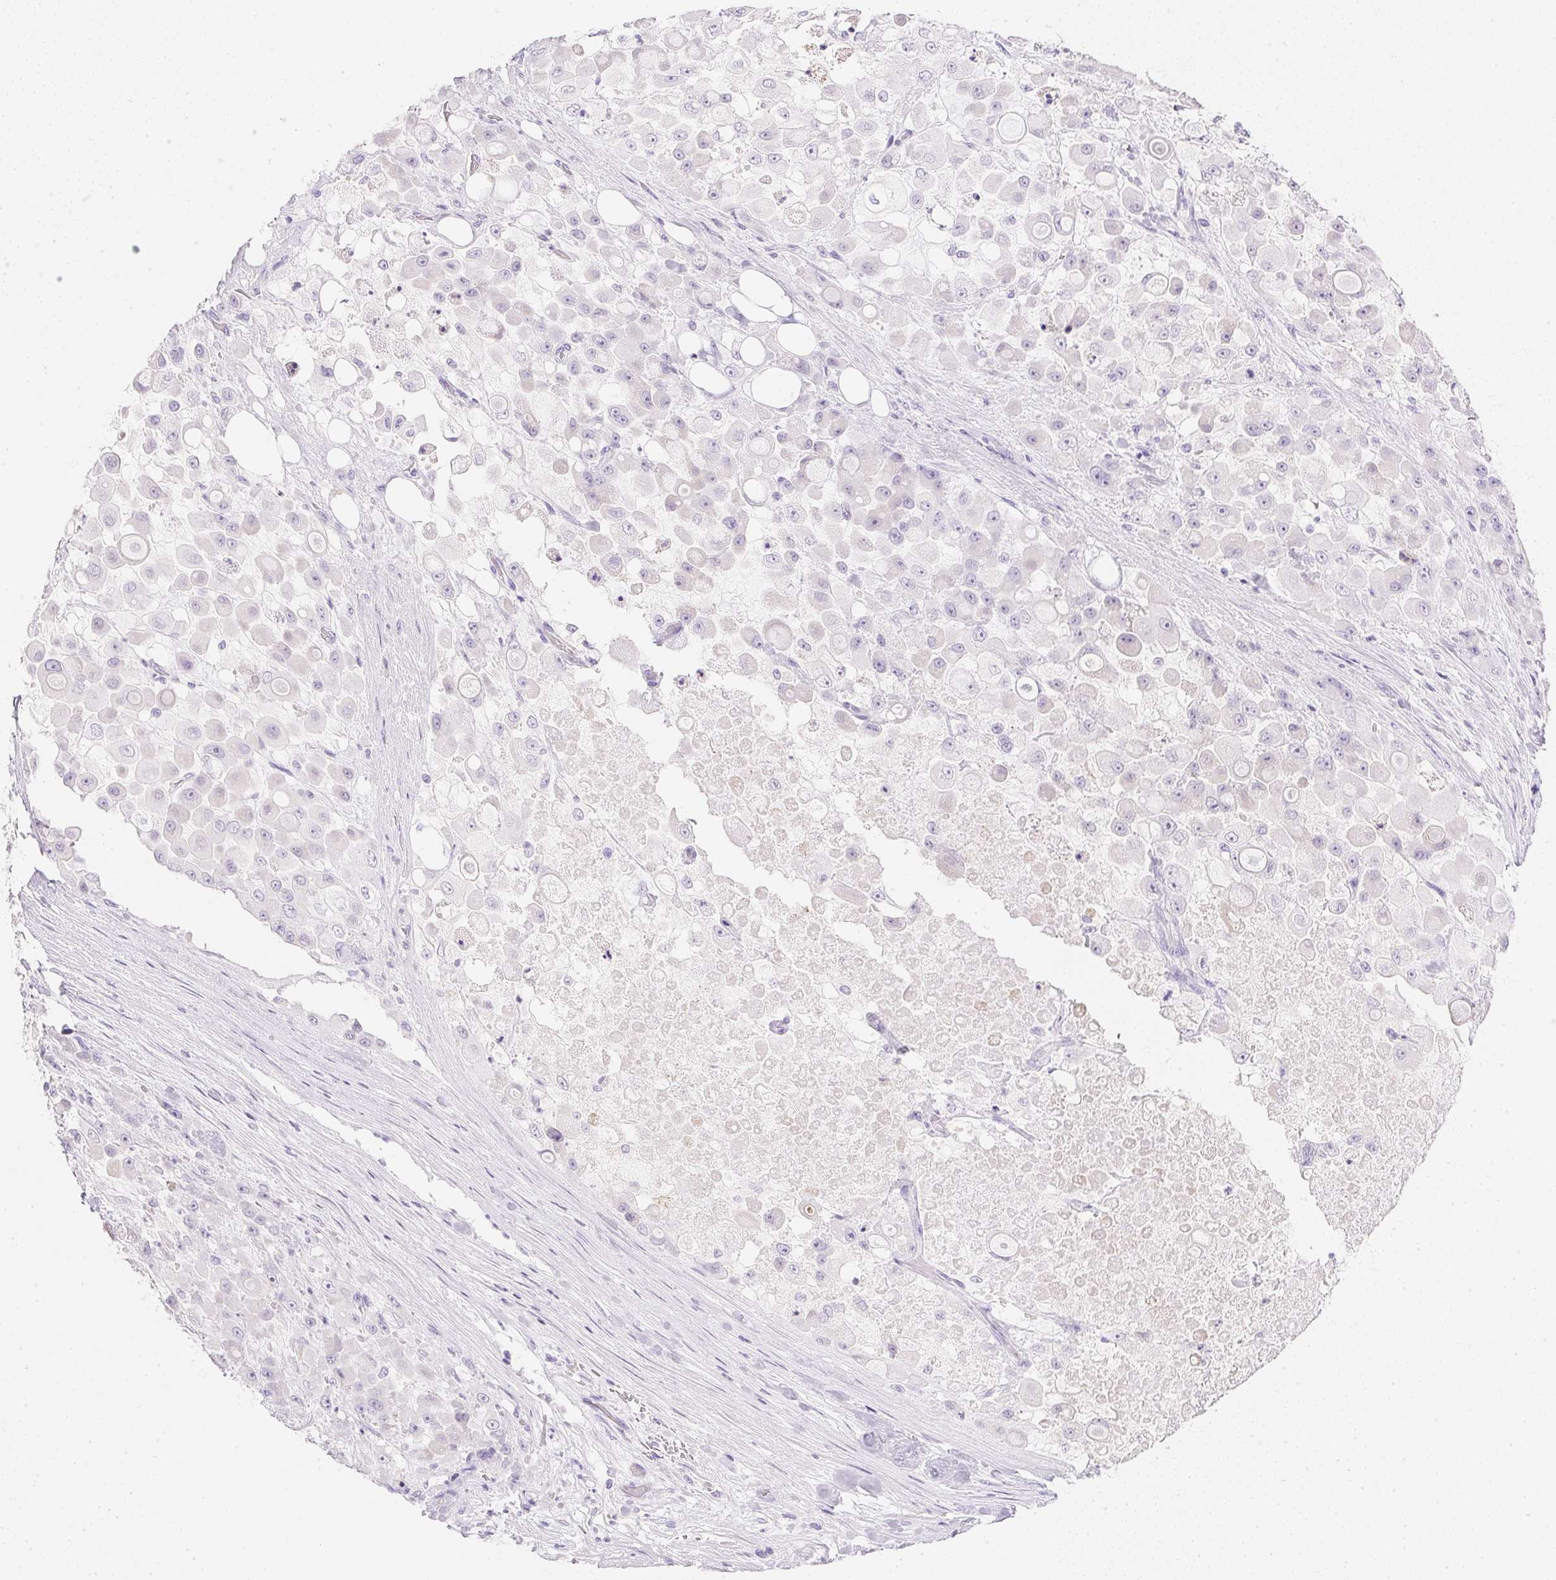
{"staining": {"intensity": "negative", "quantity": "none", "location": "none"}, "tissue": "stomach cancer", "cell_type": "Tumor cells", "image_type": "cancer", "snomed": [{"axis": "morphology", "description": "Adenocarcinoma, NOS"}, {"axis": "topography", "description": "Stomach"}], "caption": "An IHC micrograph of stomach cancer (adenocarcinoma) is shown. There is no staining in tumor cells of stomach cancer (adenocarcinoma). (DAB (3,3'-diaminobenzidine) immunohistochemistry (IHC) visualized using brightfield microscopy, high magnification).", "gene": "CTRL", "patient": {"sex": "female", "age": 76}}